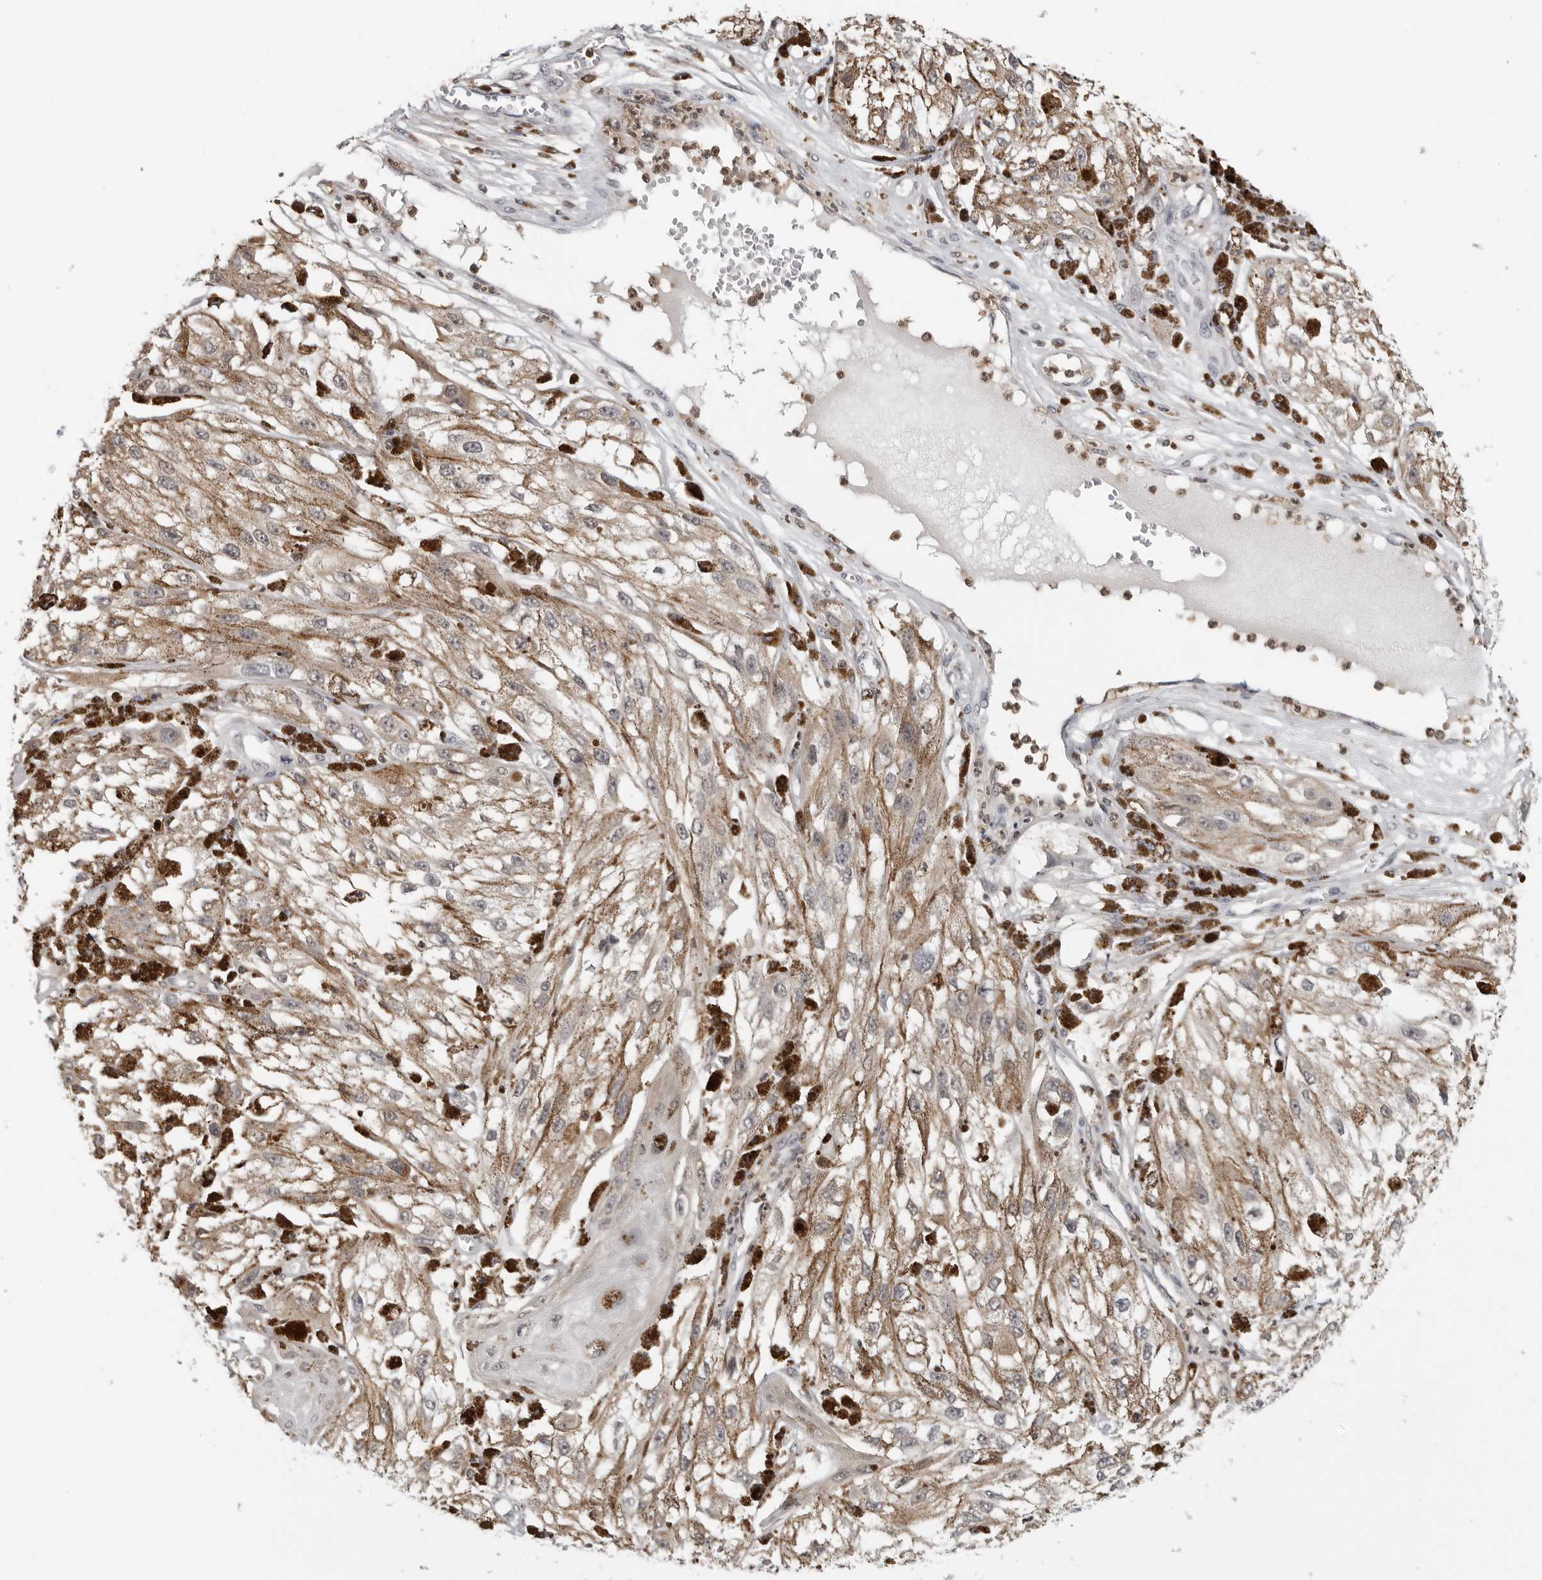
{"staining": {"intensity": "negative", "quantity": "none", "location": "none"}, "tissue": "melanoma", "cell_type": "Tumor cells", "image_type": "cancer", "snomed": [{"axis": "morphology", "description": "Malignant melanoma, NOS"}, {"axis": "topography", "description": "Skin"}], "caption": "There is no significant positivity in tumor cells of malignant melanoma.", "gene": "HSPH1", "patient": {"sex": "male", "age": 88}}